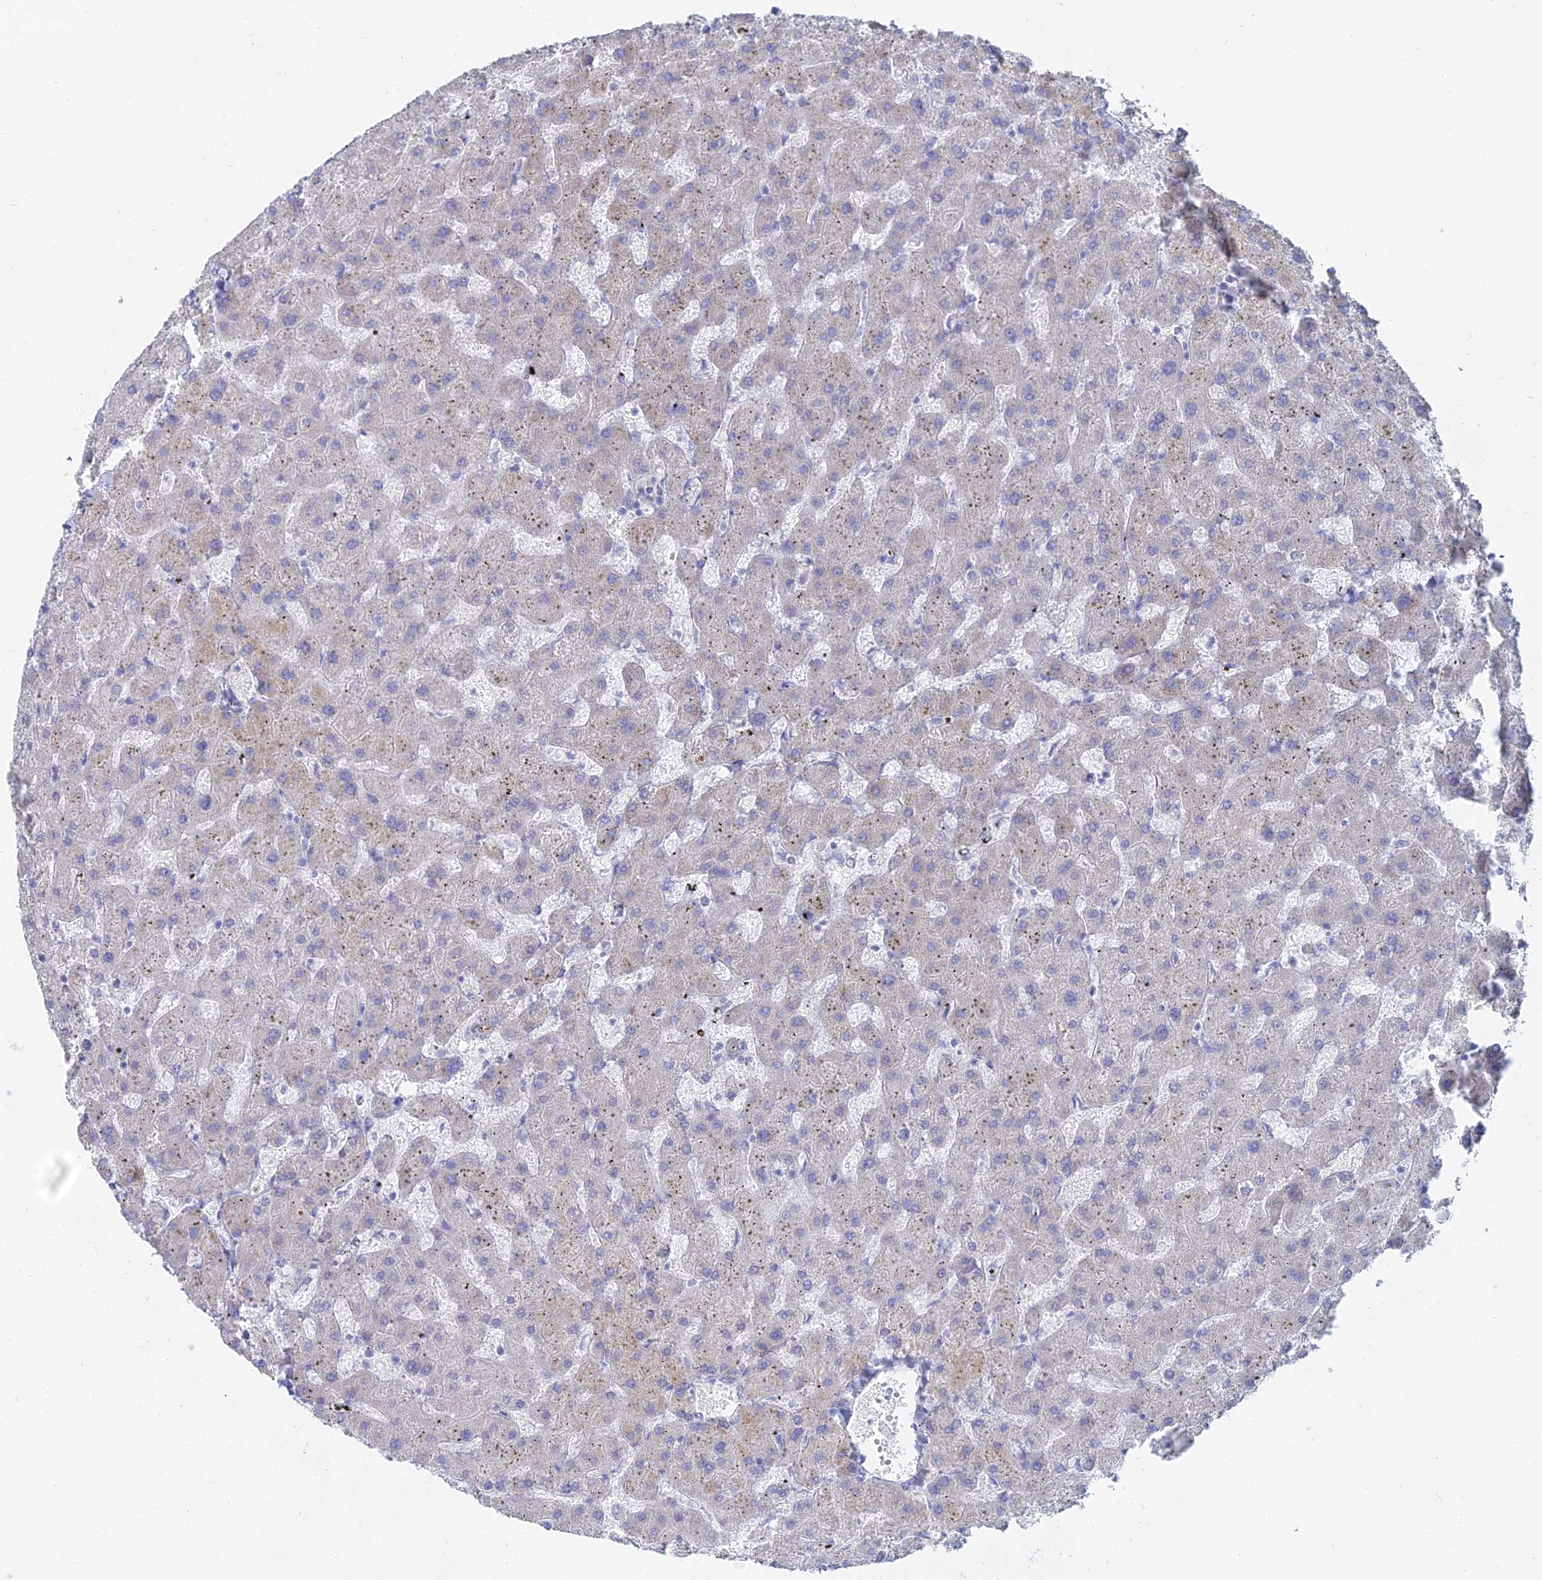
{"staining": {"intensity": "moderate", "quantity": "25%-75%", "location": "cytoplasmic/membranous"}, "tissue": "liver", "cell_type": "Cholangiocytes", "image_type": "normal", "snomed": [{"axis": "morphology", "description": "Normal tissue, NOS"}, {"axis": "topography", "description": "Liver"}], "caption": "Liver stained with immunohistochemistry shows moderate cytoplasmic/membranous positivity in approximately 25%-75% of cholangiocytes.", "gene": "DHX34", "patient": {"sex": "female", "age": 63}}